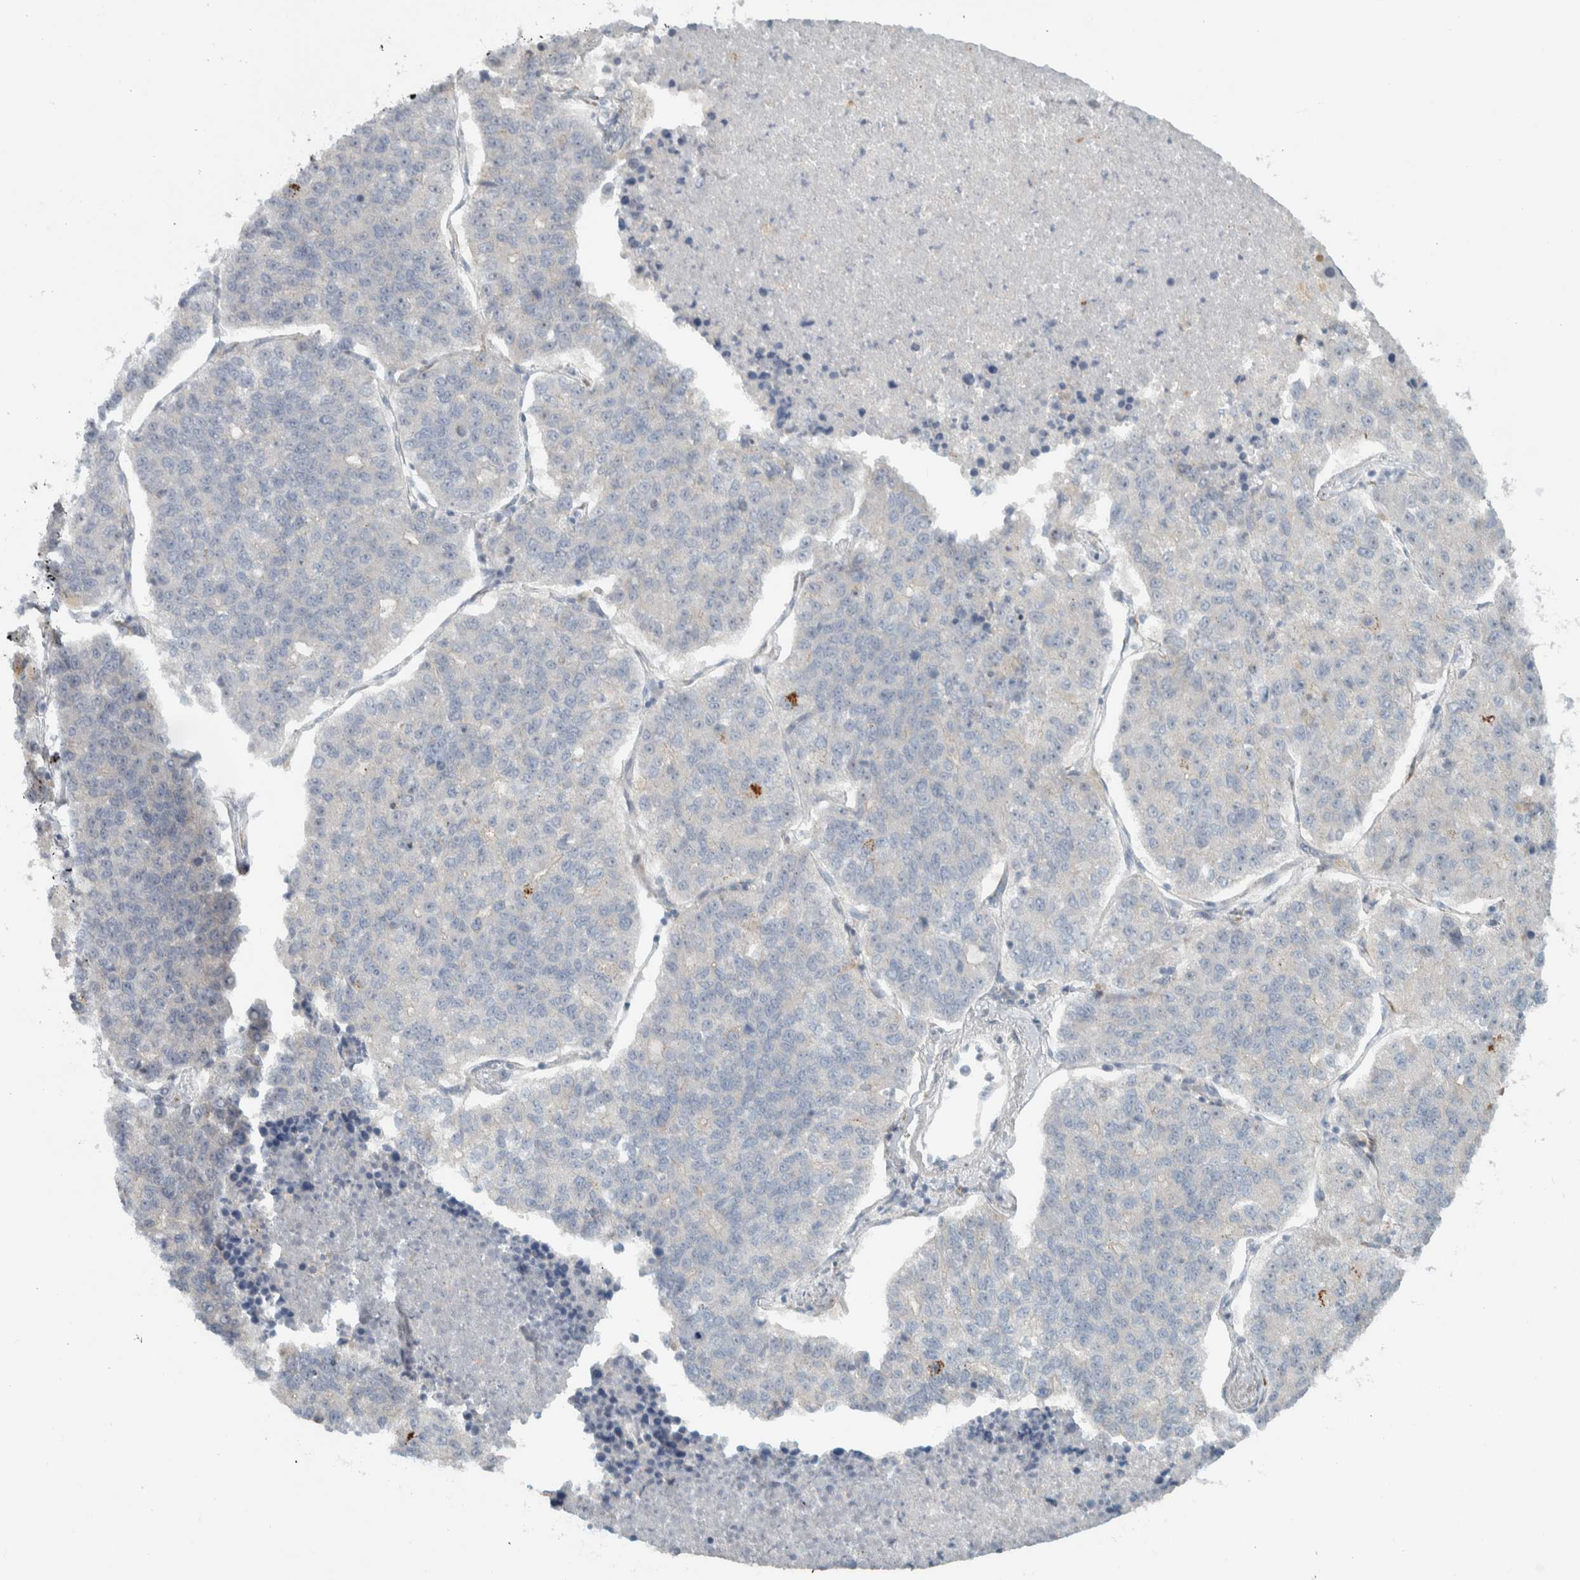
{"staining": {"intensity": "negative", "quantity": "none", "location": "none"}, "tissue": "lung cancer", "cell_type": "Tumor cells", "image_type": "cancer", "snomed": [{"axis": "morphology", "description": "Adenocarcinoma, NOS"}, {"axis": "topography", "description": "Lung"}], "caption": "Immunohistochemistry of human lung adenocarcinoma demonstrates no staining in tumor cells.", "gene": "HGS", "patient": {"sex": "male", "age": 49}}